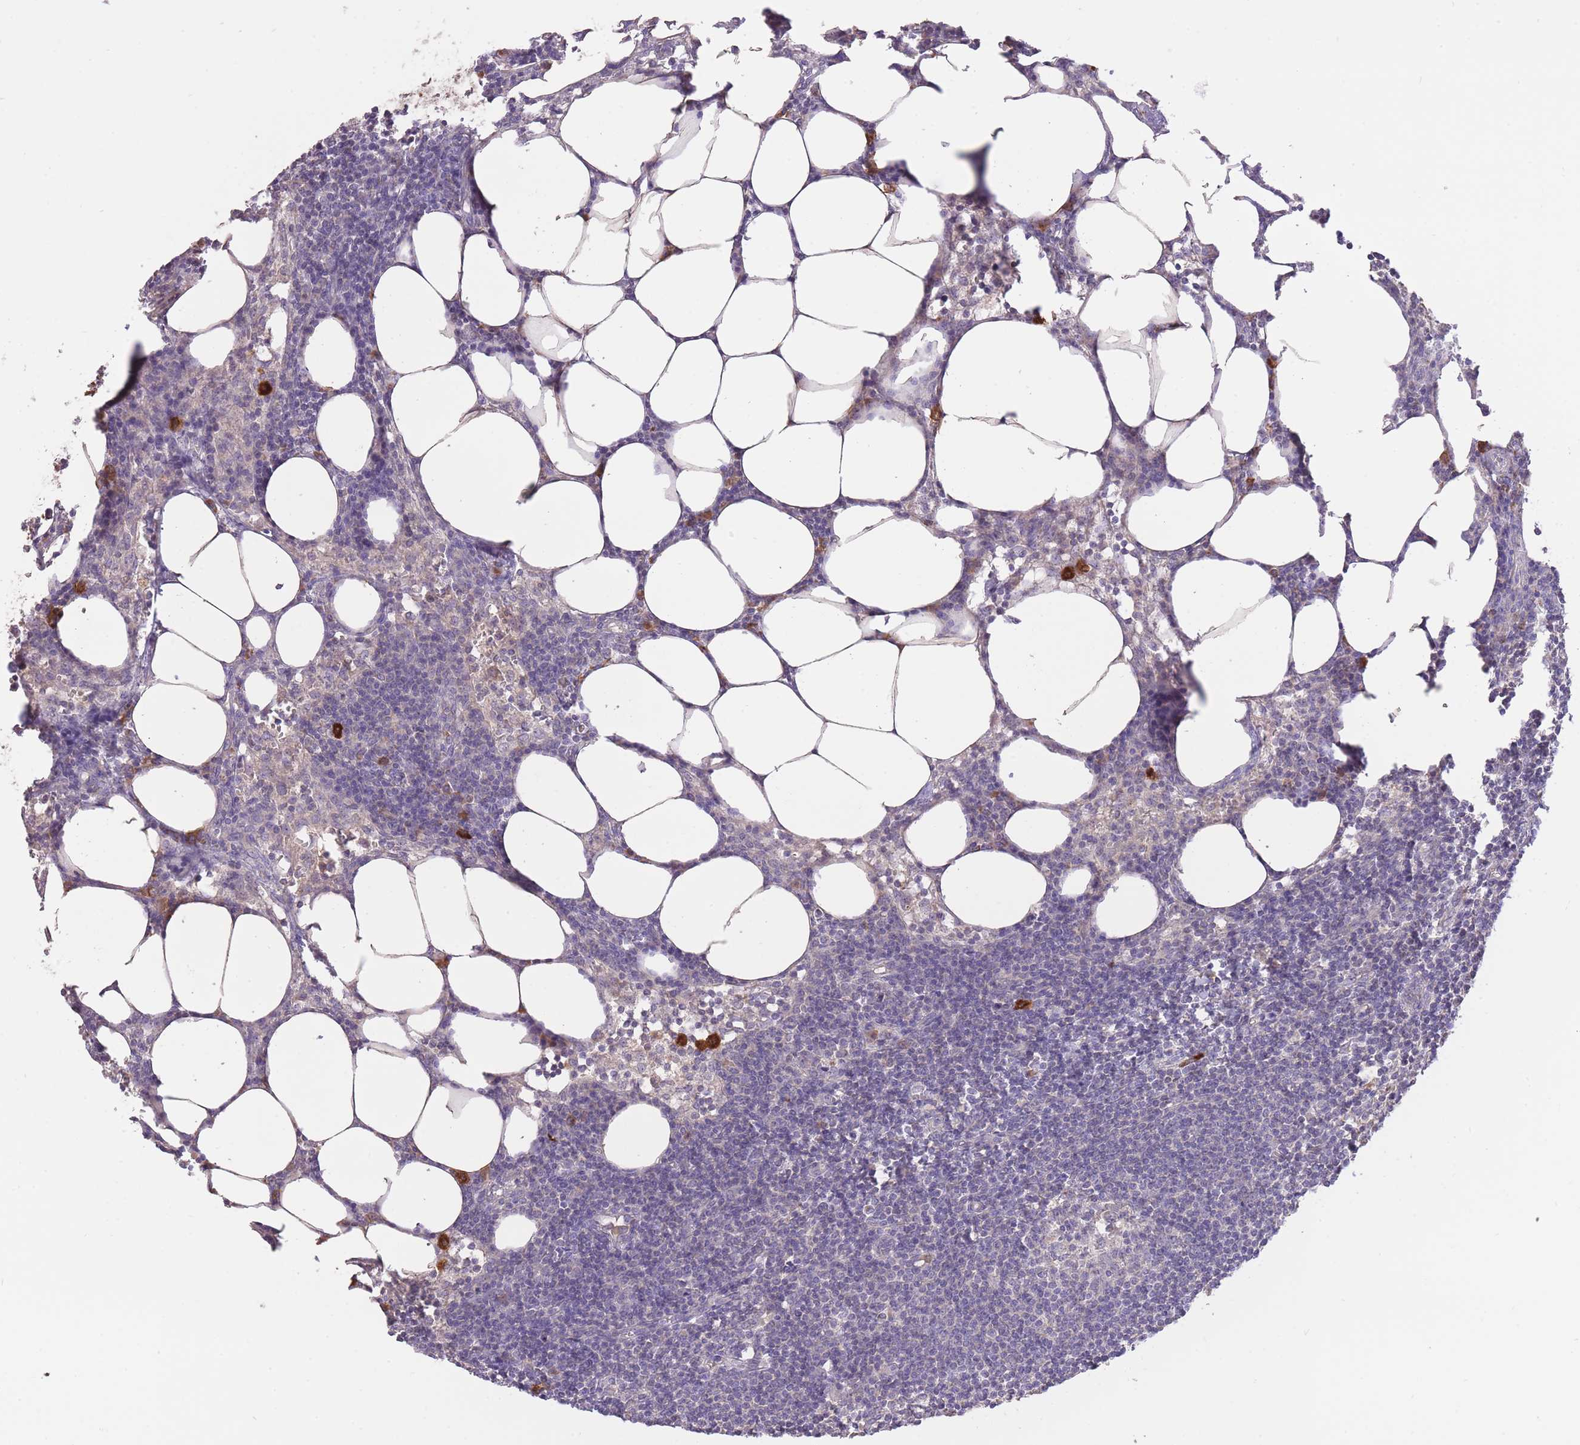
{"staining": {"intensity": "negative", "quantity": "none", "location": "none"}, "tissue": "lymph node", "cell_type": "Germinal center cells", "image_type": "normal", "snomed": [{"axis": "morphology", "description": "Normal tissue, NOS"}, {"axis": "topography", "description": "Lymph node"}], "caption": "This is an immunohistochemistry photomicrograph of benign lymph node. There is no staining in germinal center cells.", "gene": "PREP", "patient": {"sex": "female", "age": 30}}